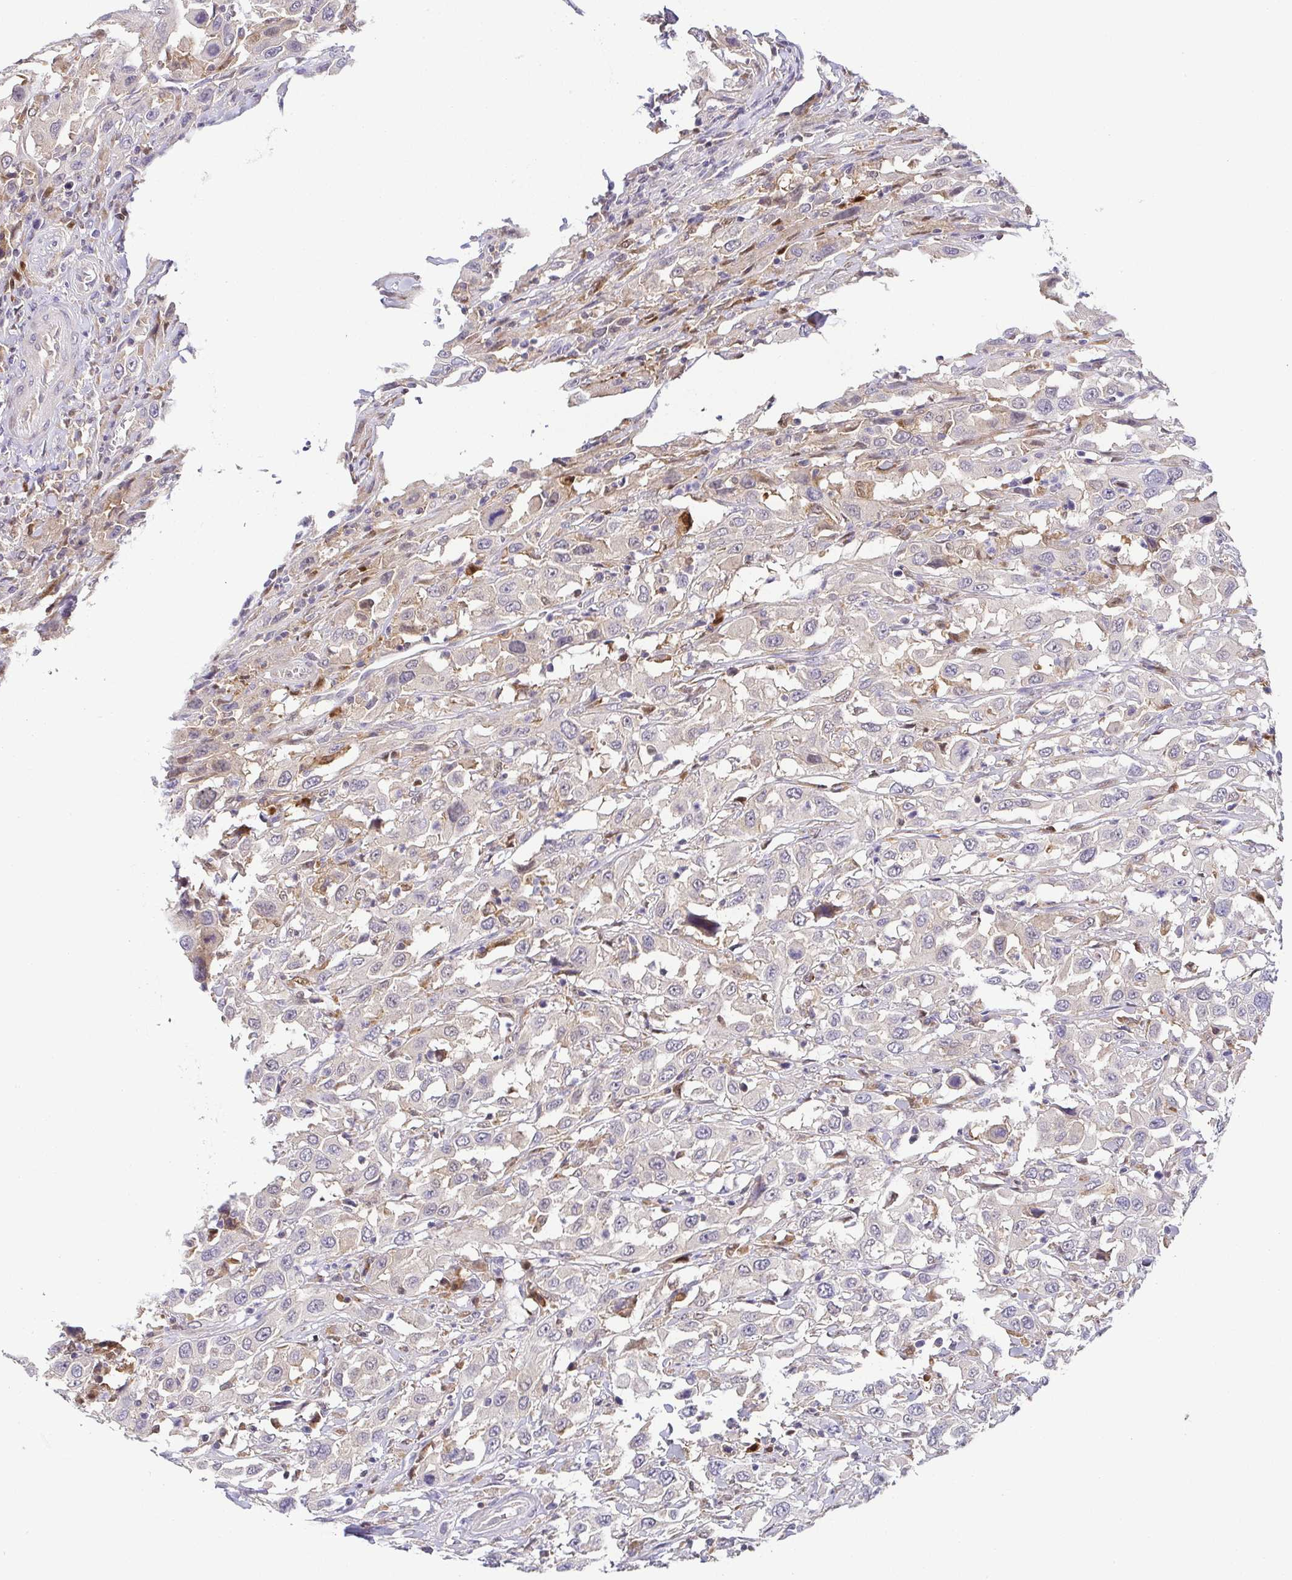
{"staining": {"intensity": "negative", "quantity": "none", "location": "none"}, "tissue": "urothelial cancer", "cell_type": "Tumor cells", "image_type": "cancer", "snomed": [{"axis": "morphology", "description": "Urothelial carcinoma, High grade"}, {"axis": "topography", "description": "Urinary bladder"}], "caption": "Human high-grade urothelial carcinoma stained for a protein using IHC shows no positivity in tumor cells.", "gene": "RNASE7", "patient": {"sex": "male", "age": 61}}